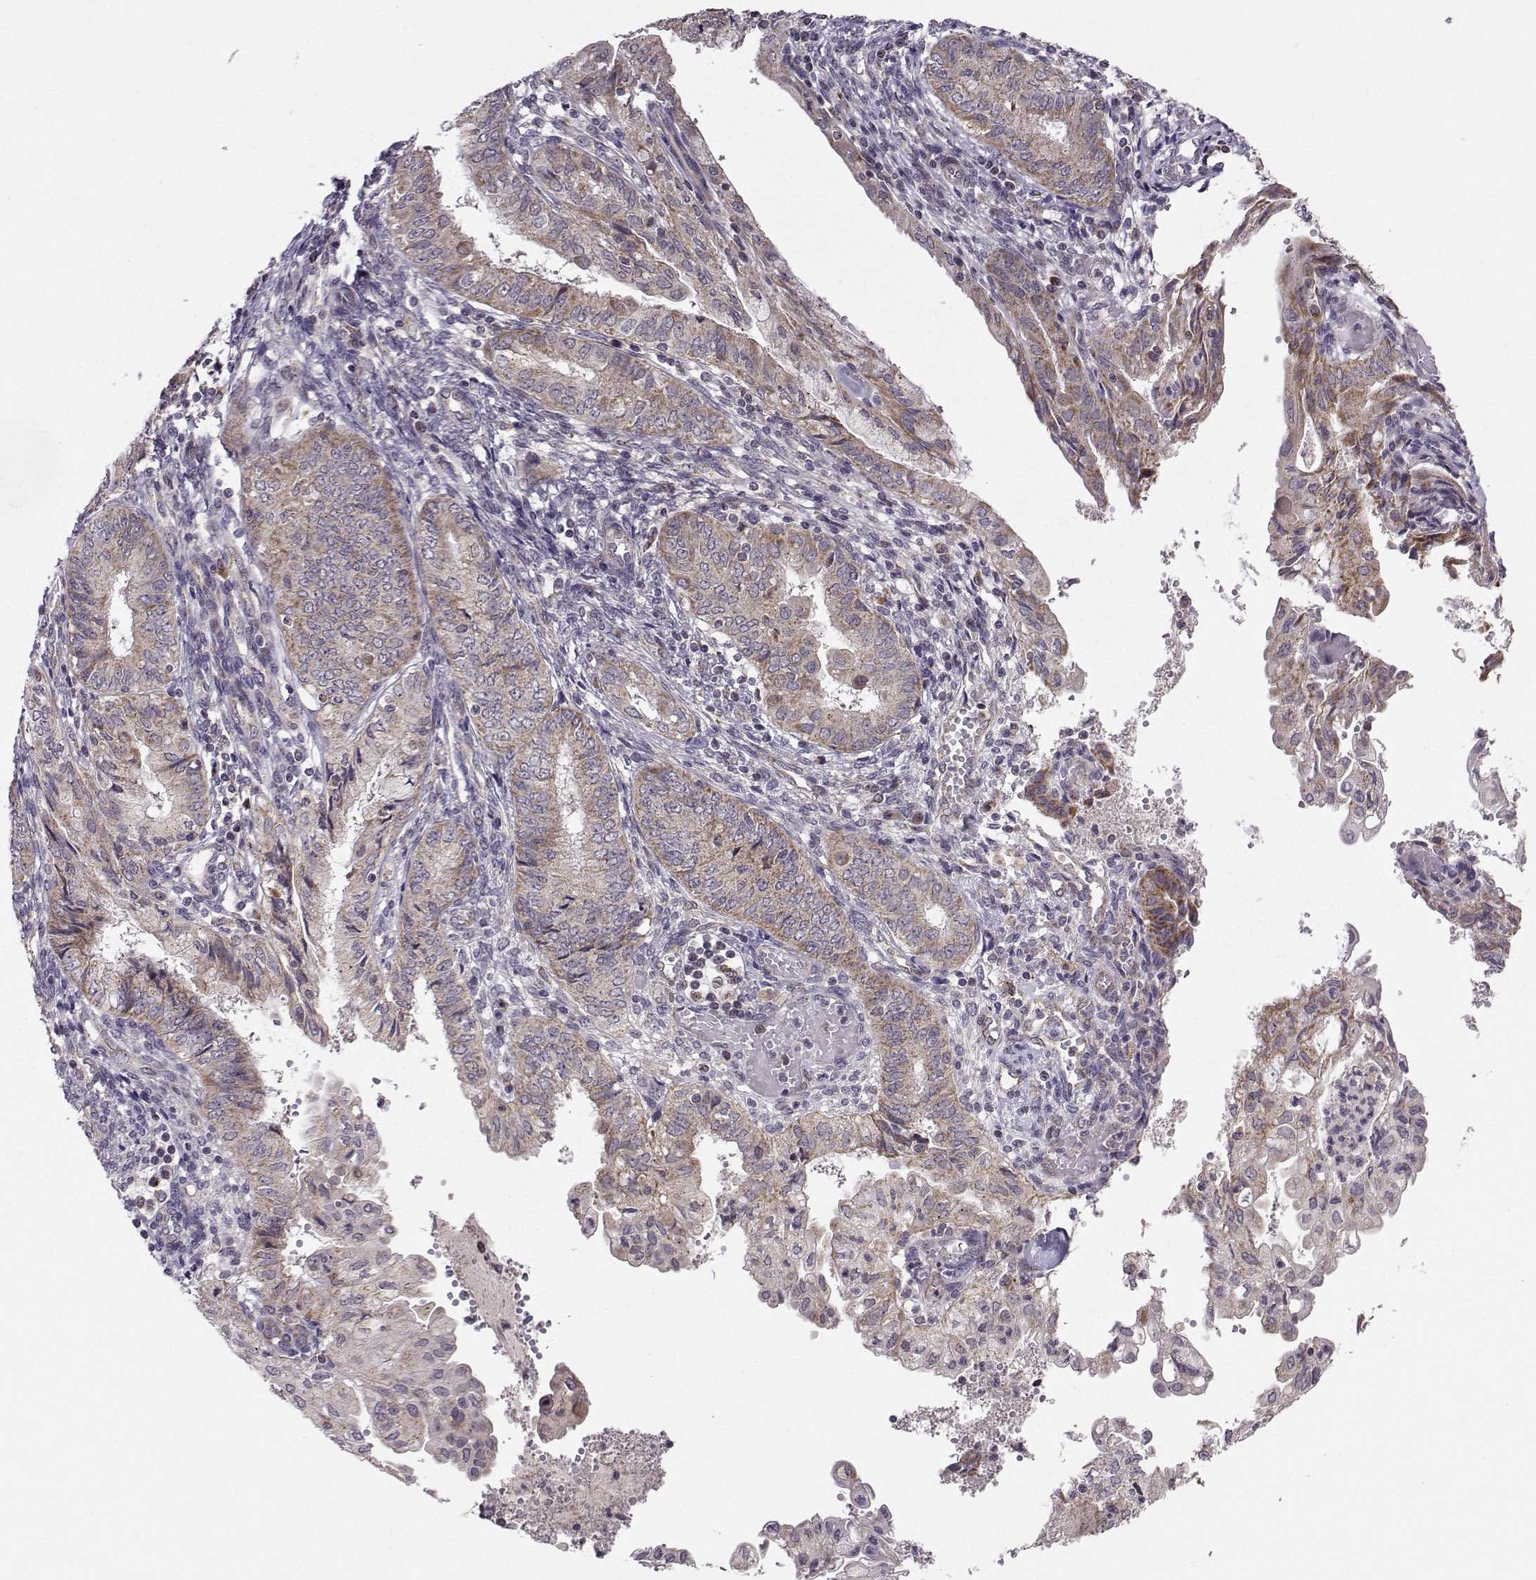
{"staining": {"intensity": "moderate", "quantity": ">75%", "location": "cytoplasmic/membranous"}, "tissue": "endometrial cancer", "cell_type": "Tumor cells", "image_type": "cancer", "snomed": [{"axis": "morphology", "description": "Adenocarcinoma, NOS"}, {"axis": "topography", "description": "Endometrium"}], "caption": "Endometrial adenocarcinoma stained with DAB immunohistochemistry (IHC) demonstrates medium levels of moderate cytoplasmic/membranous expression in approximately >75% of tumor cells. The protein of interest is stained brown, and the nuclei are stained in blue (DAB (3,3'-diaminobenzidine) IHC with brightfield microscopy, high magnification).", "gene": "NECAB3", "patient": {"sex": "female", "age": 68}}